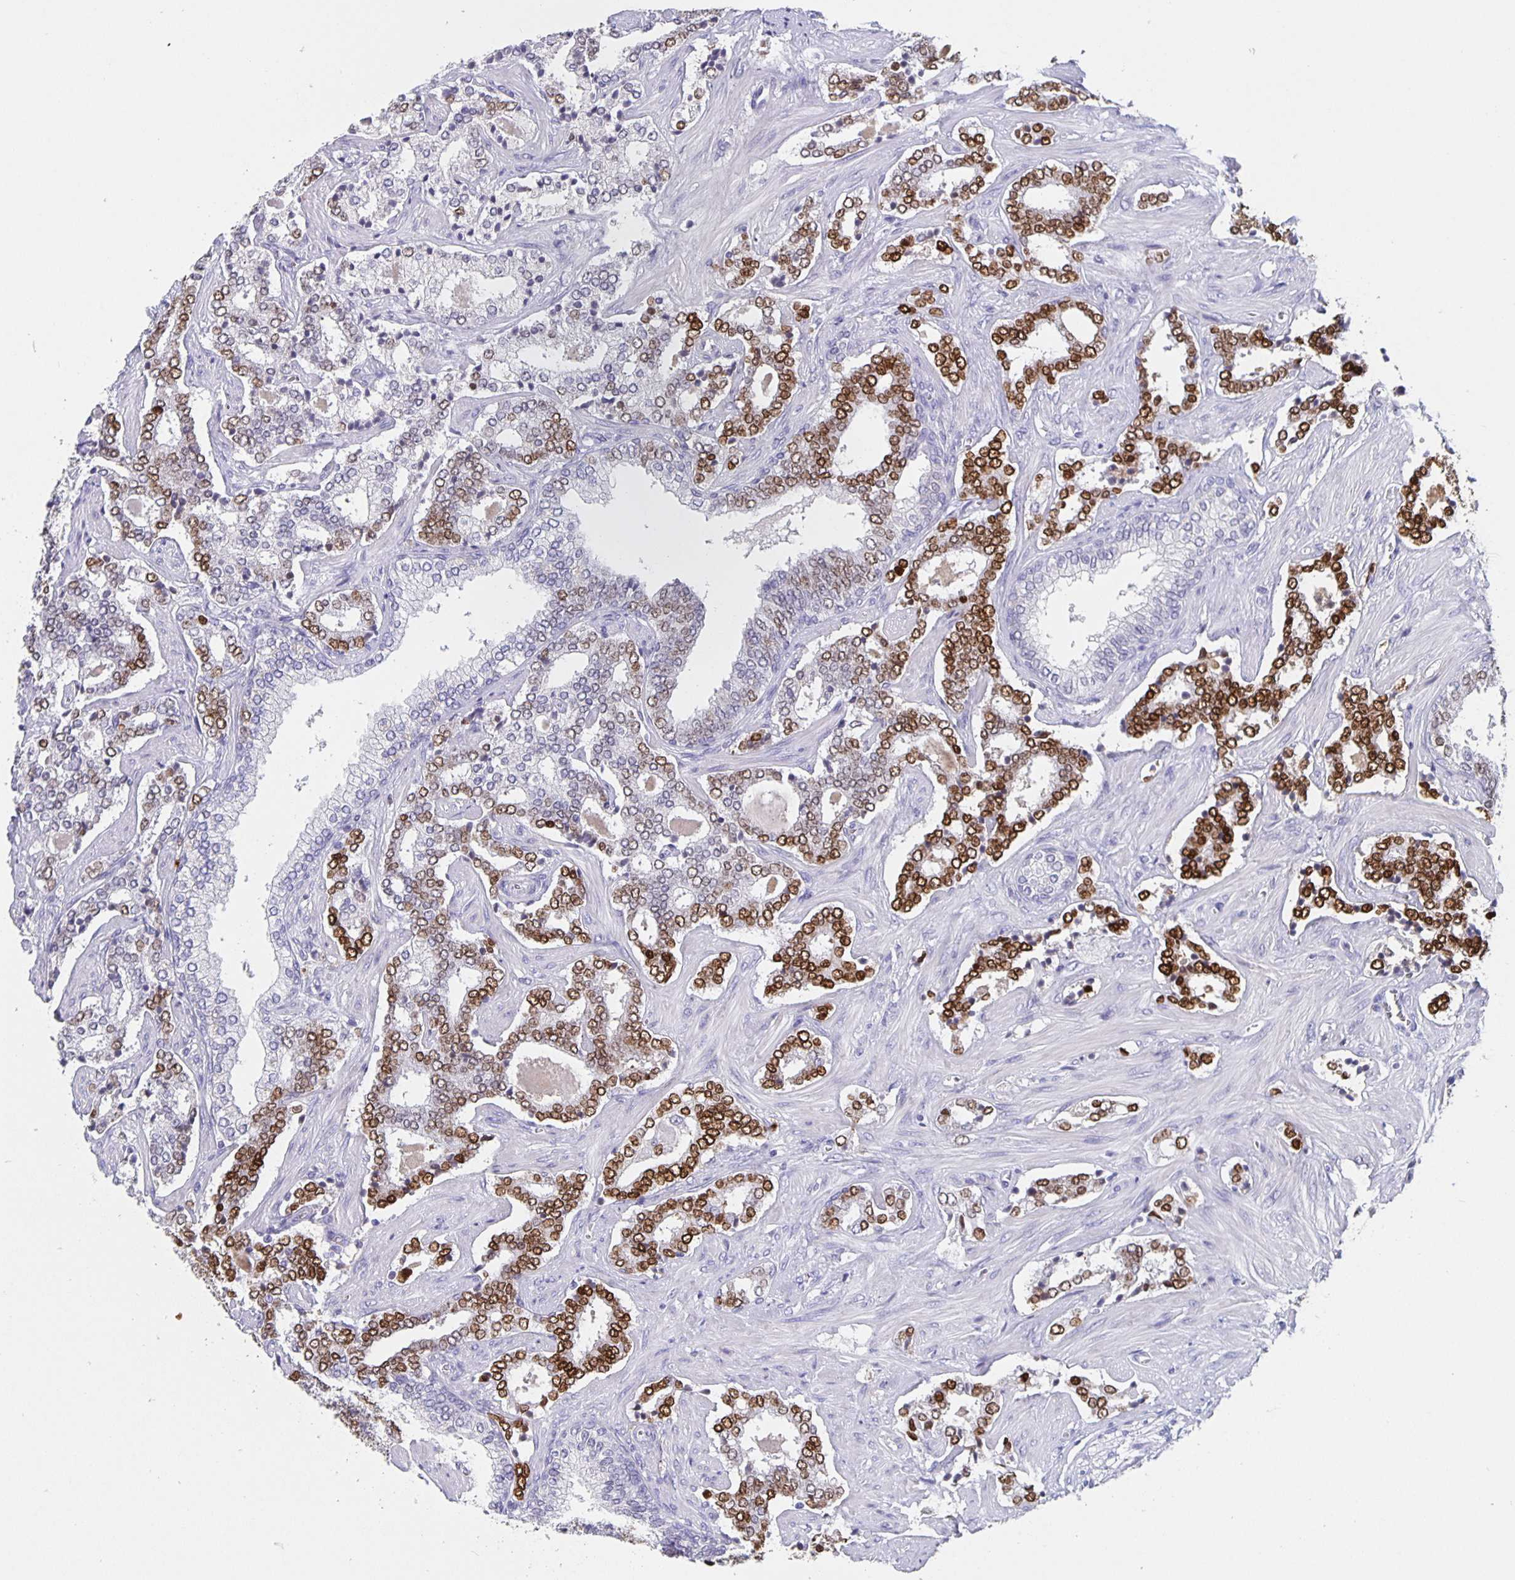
{"staining": {"intensity": "moderate", "quantity": "25%-75%", "location": "nuclear"}, "tissue": "prostate cancer", "cell_type": "Tumor cells", "image_type": "cancer", "snomed": [{"axis": "morphology", "description": "Adenocarcinoma, High grade"}, {"axis": "topography", "description": "Prostate"}], "caption": "Immunohistochemical staining of human prostate cancer demonstrates moderate nuclear protein positivity in about 25%-75% of tumor cells. (DAB IHC, brown staining for protein, blue staining for nuclei).", "gene": "SATB2", "patient": {"sex": "male", "age": 60}}